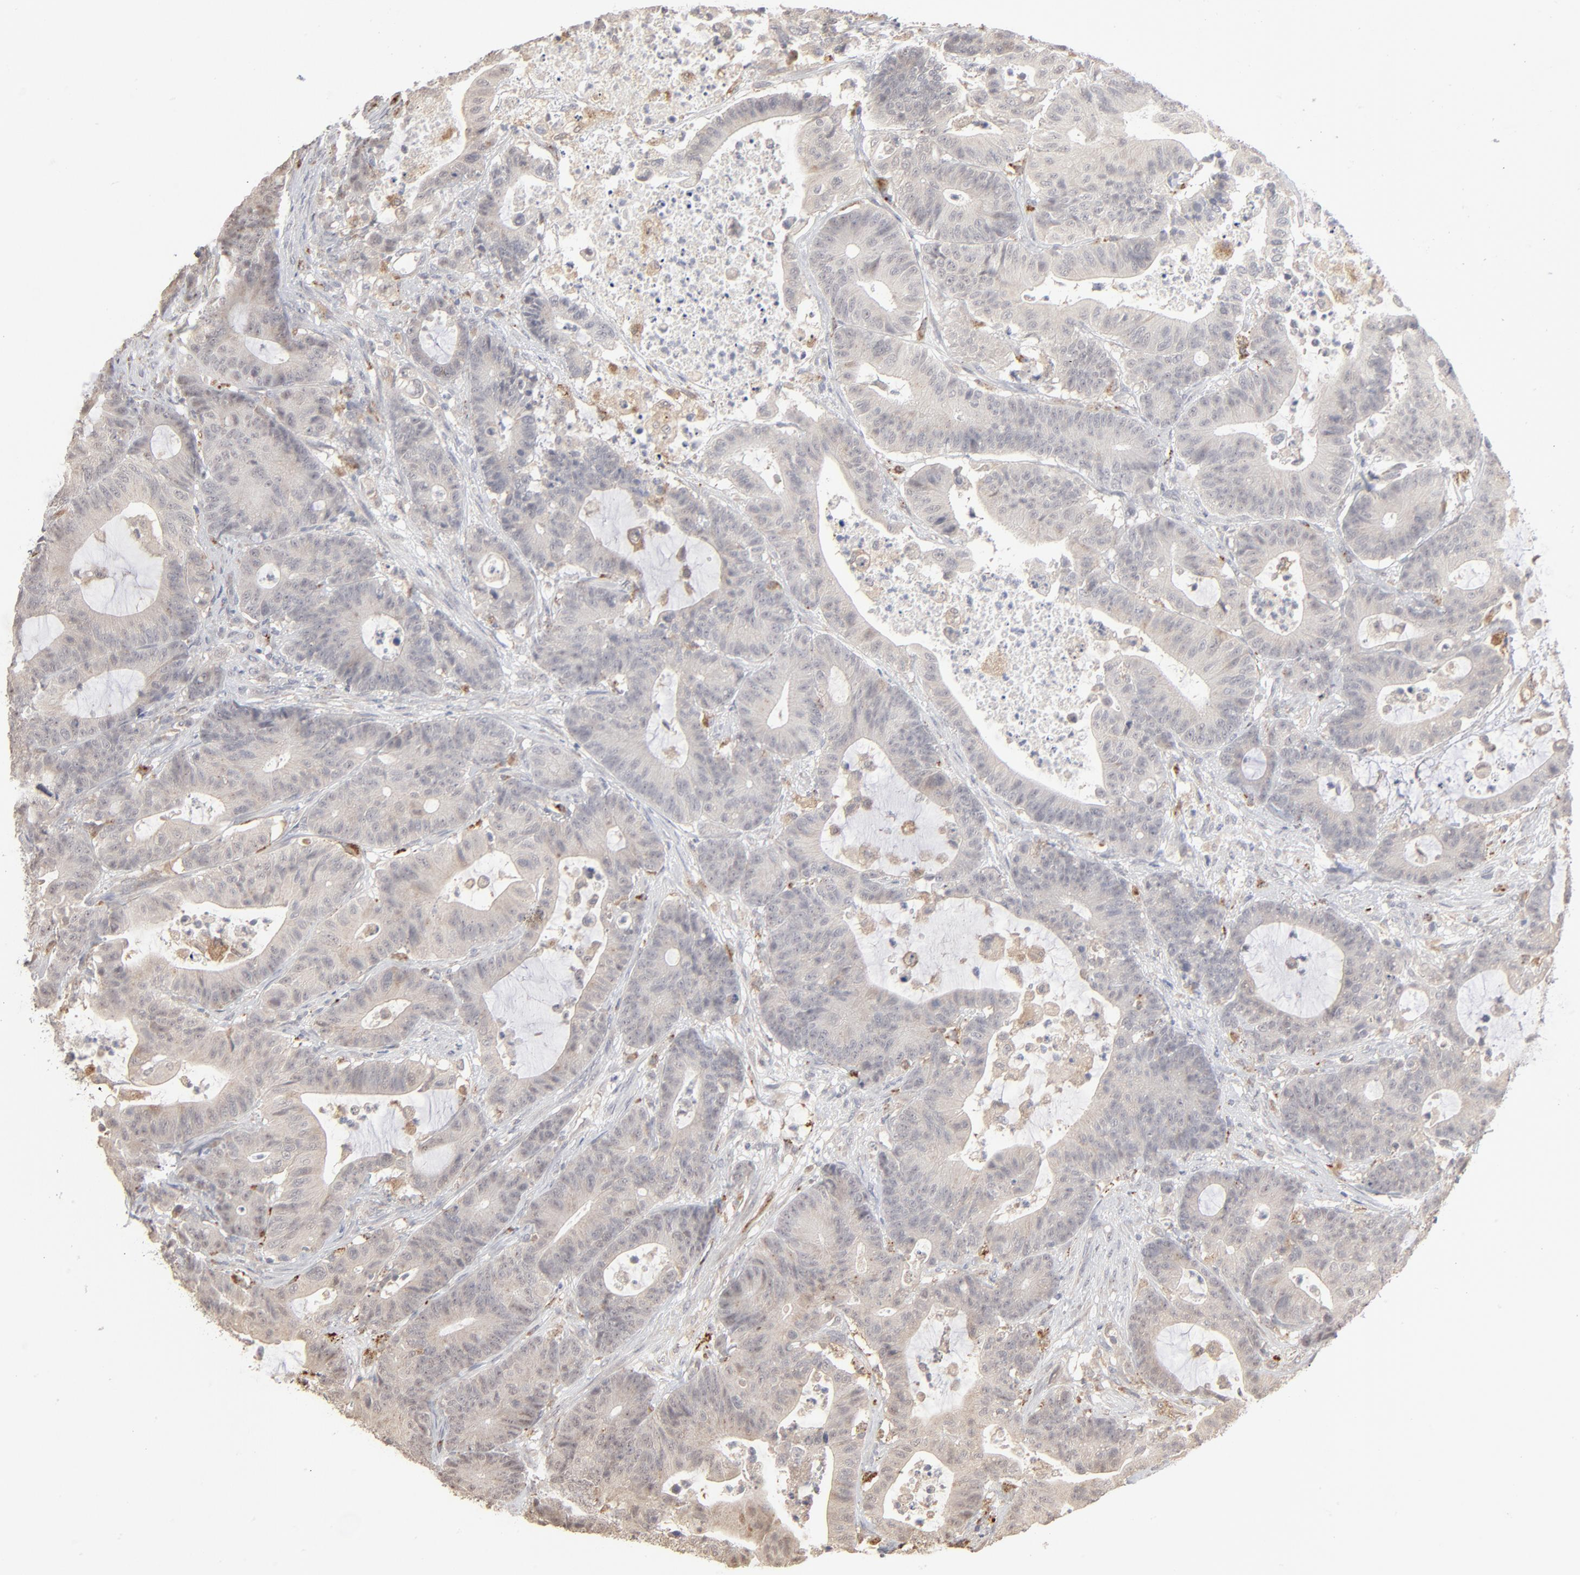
{"staining": {"intensity": "negative", "quantity": "none", "location": "none"}, "tissue": "colorectal cancer", "cell_type": "Tumor cells", "image_type": "cancer", "snomed": [{"axis": "morphology", "description": "Adenocarcinoma, NOS"}, {"axis": "topography", "description": "Colon"}], "caption": "The IHC image has no significant positivity in tumor cells of colorectal adenocarcinoma tissue. (DAB (3,3'-diaminobenzidine) IHC with hematoxylin counter stain).", "gene": "POMT2", "patient": {"sex": "female", "age": 84}}